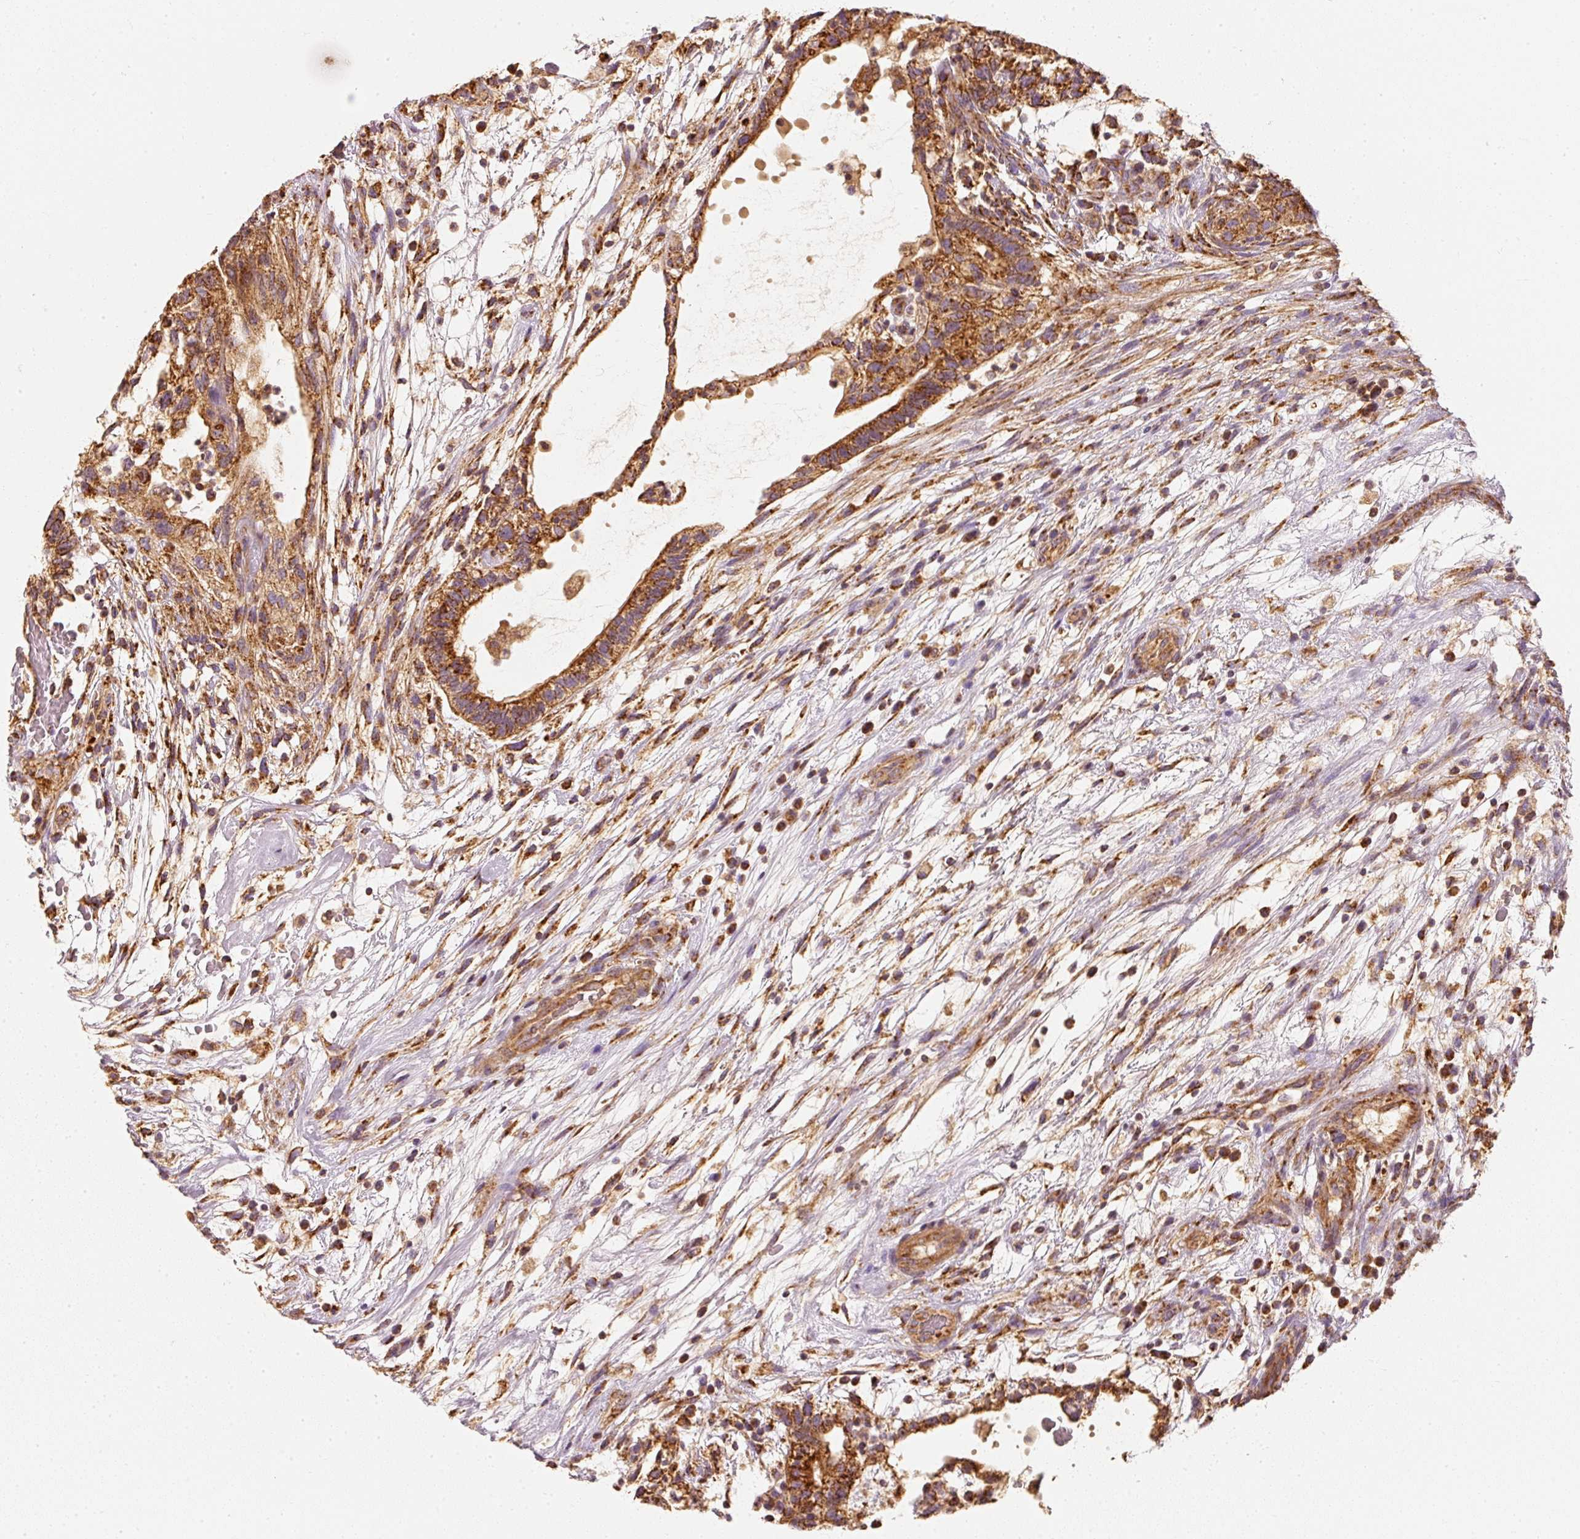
{"staining": {"intensity": "strong", "quantity": ">75%", "location": "cytoplasmic/membranous"}, "tissue": "testis cancer", "cell_type": "Tumor cells", "image_type": "cancer", "snomed": [{"axis": "morphology", "description": "Carcinoma, Embryonal, NOS"}, {"axis": "topography", "description": "Testis"}], "caption": "The immunohistochemical stain highlights strong cytoplasmic/membranous expression in tumor cells of testis cancer (embryonal carcinoma) tissue. The protein of interest is stained brown, and the nuclei are stained in blue (DAB IHC with brightfield microscopy, high magnification).", "gene": "TOMM40", "patient": {"sex": "male", "age": 32}}